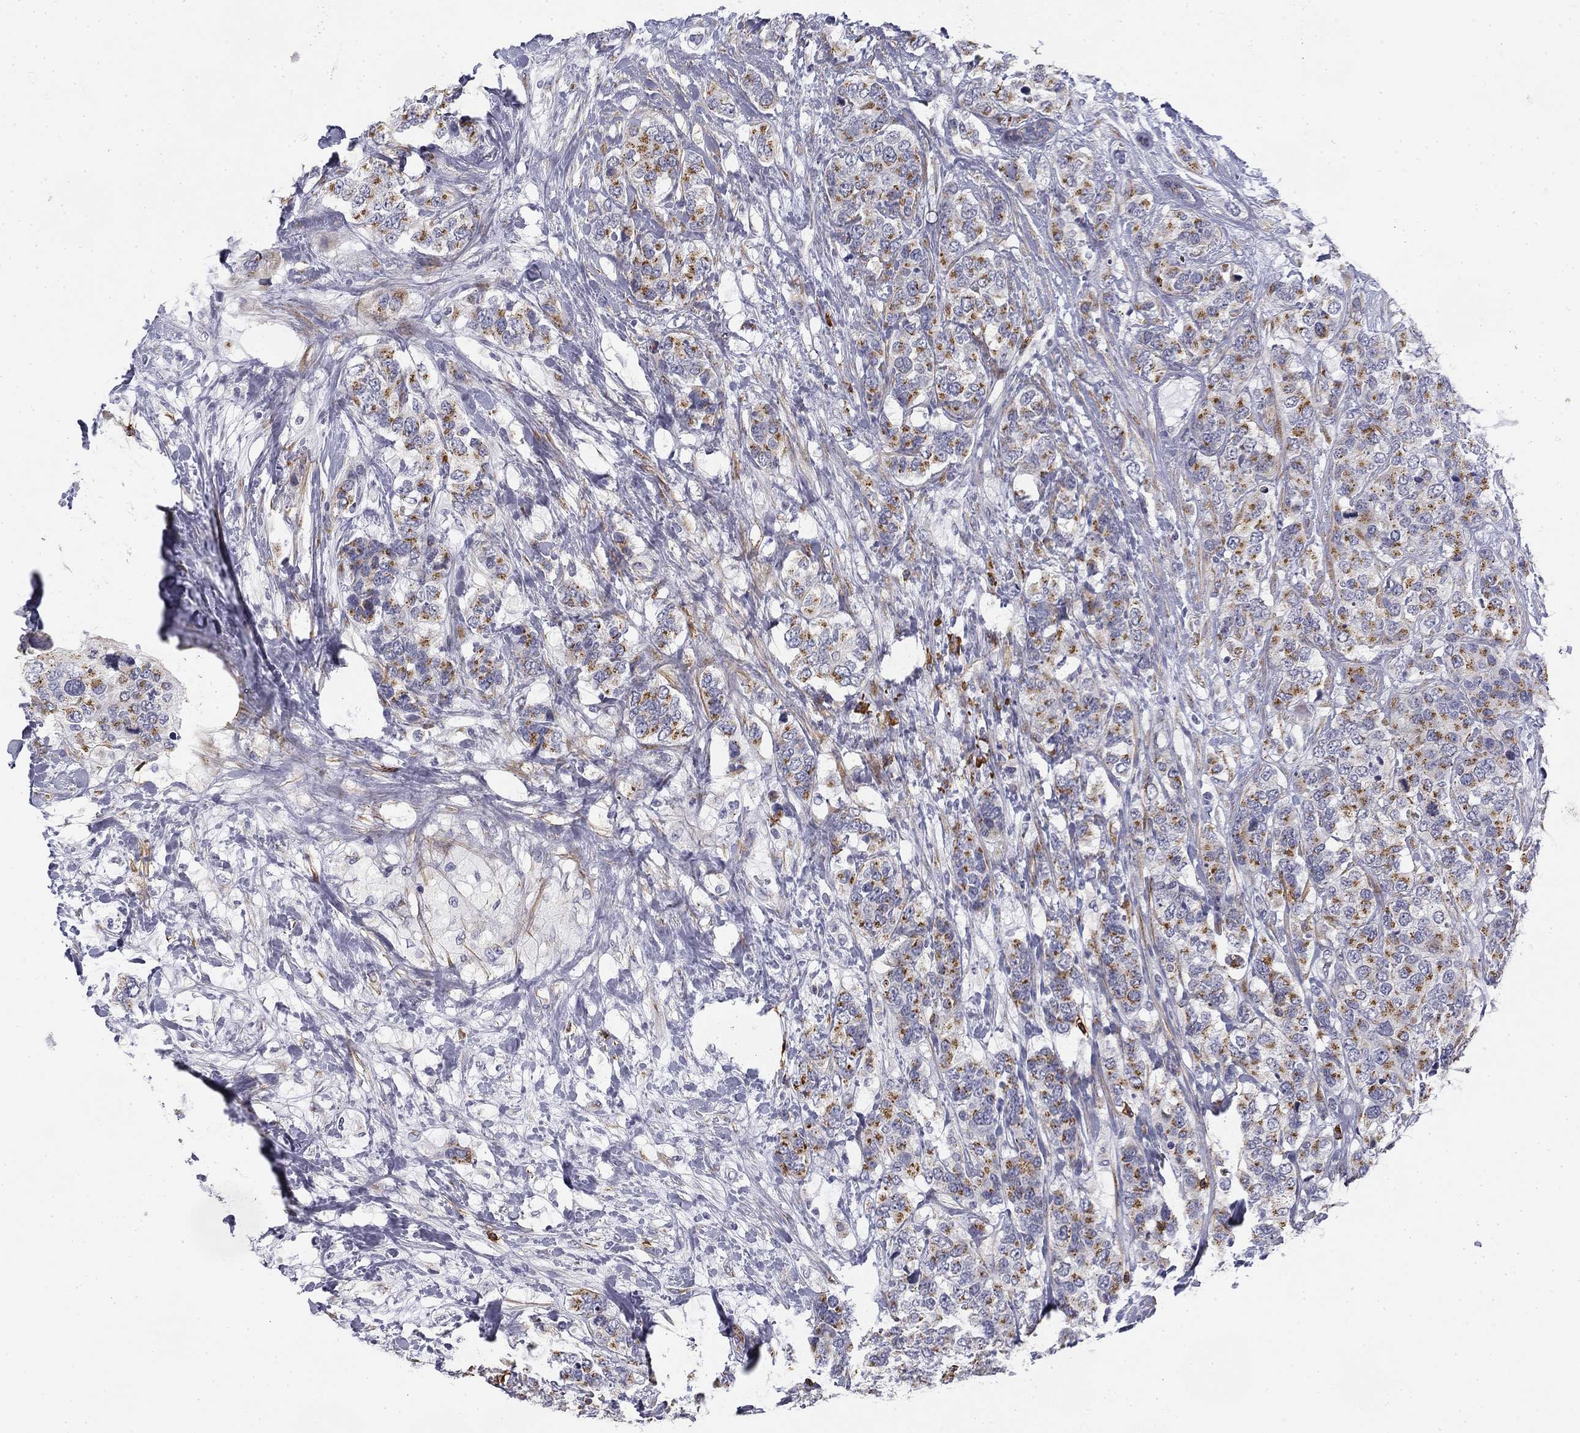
{"staining": {"intensity": "moderate", "quantity": "25%-75%", "location": "cytoplasmic/membranous"}, "tissue": "breast cancer", "cell_type": "Tumor cells", "image_type": "cancer", "snomed": [{"axis": "morphology", "description": "Lobular carcinoma"}, {"axis": "topography", "description": "Breast"}], "caption": "Brown immunohistochemical staining in breast cancer (lobular carcinoma) shows moderate cytoplasmic/membranous positivity in about 25%-75% of tumor cells.", "gene": "TRAT1", "patient": {"sex": "female", "age": 59}}